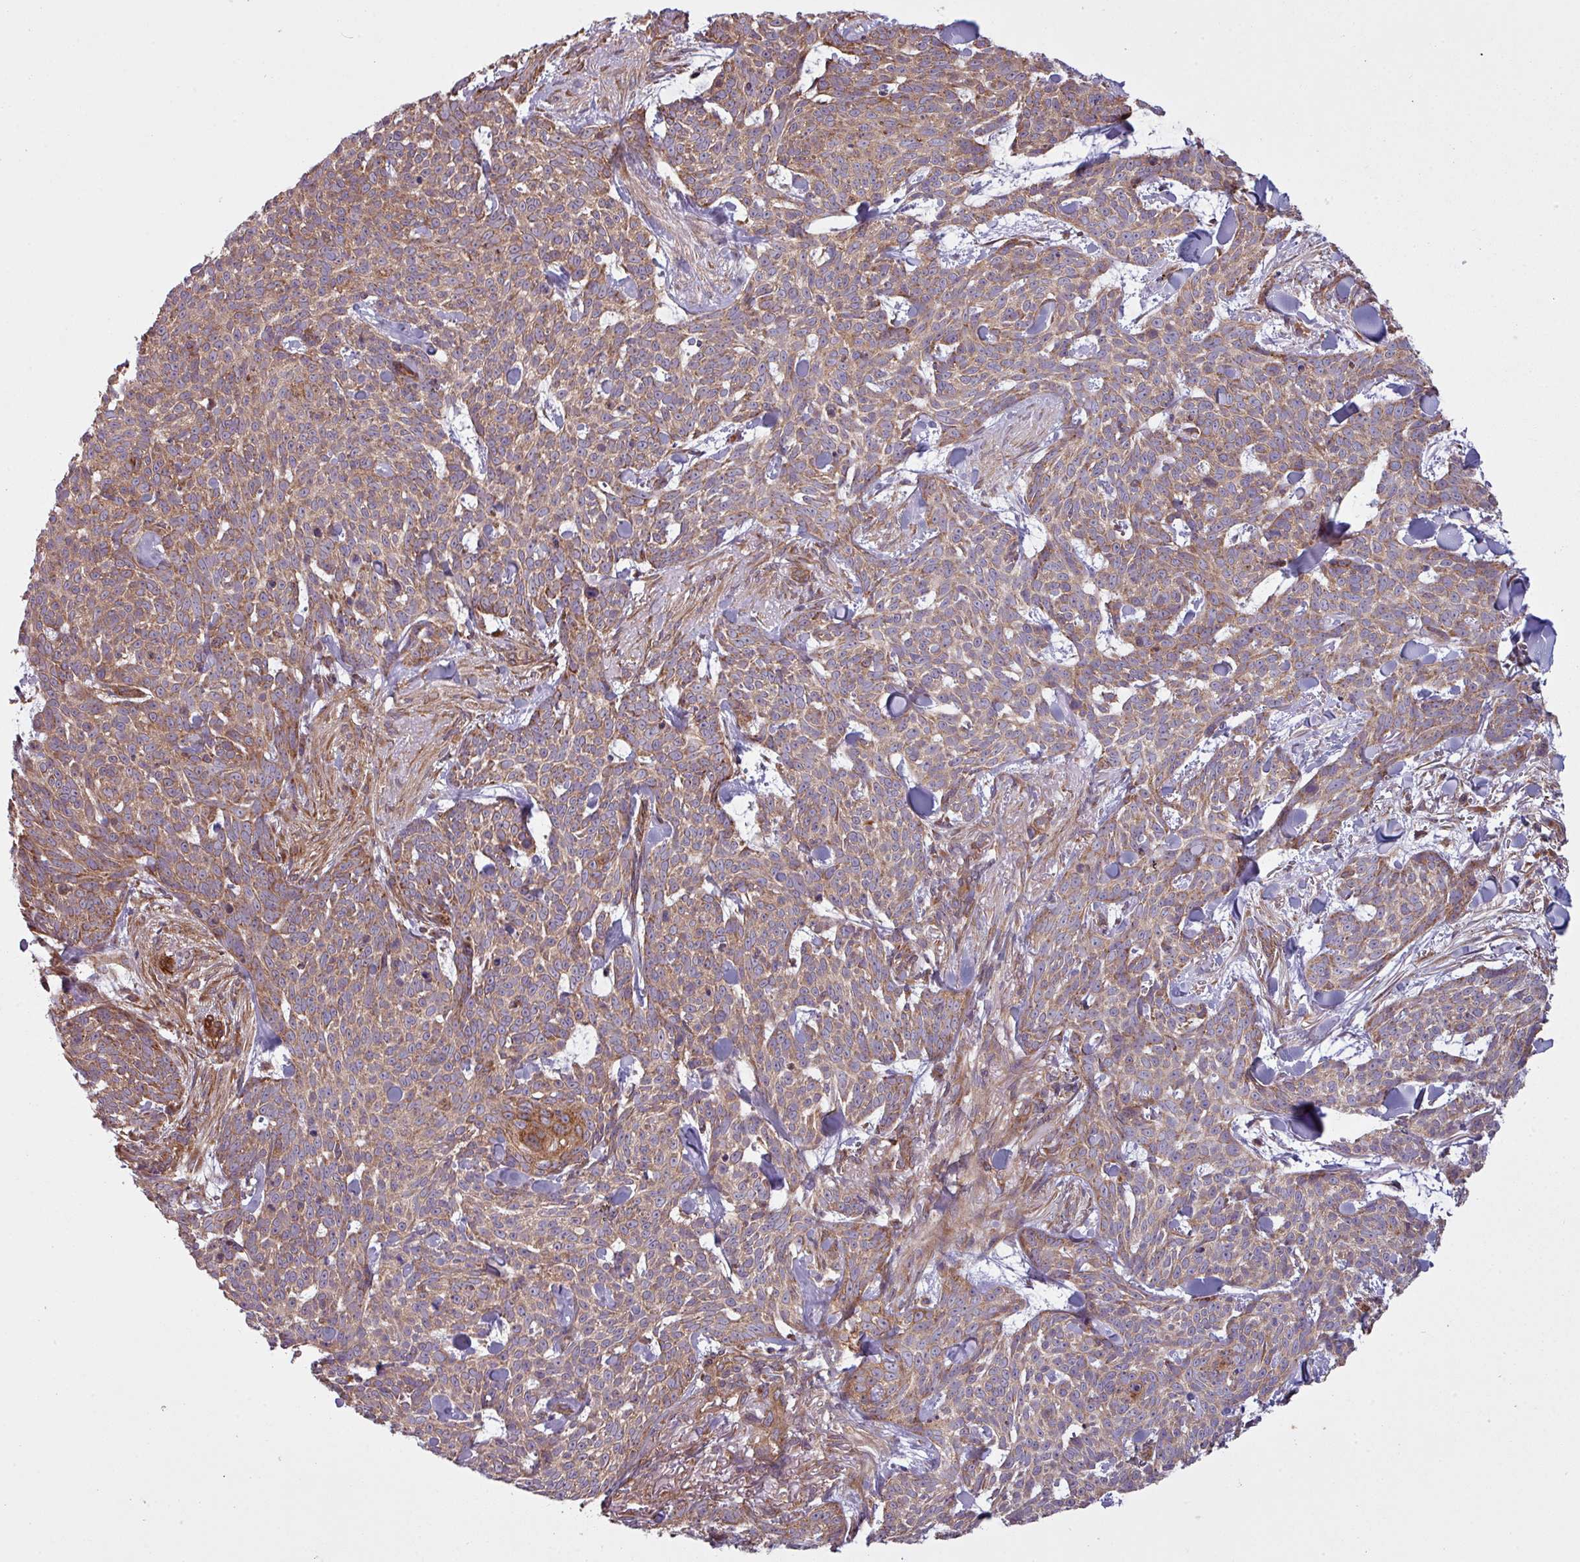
{"staining": {"intensity": "moderate", "quantity": ">75%", "location": "cytoplasmic/membranous"}, "tissue": "skin cancer", "cell_type": "Tumor cells", "image_type": "cancer", "snomed": [{"axis": "morphology", "description": "Basal cell carcinoma"}, {"axis": "topography", "description": "Skin"}], "caption": "An IHC photomicrograph of neoplastic tissue is shown. Protein staining in brown shows moderate cytoplasmic/membranous positivity in skin cancer (basal cell carcinoma) within tumor cells.", "gene": "SNRNP25", "patient": {"sex": "female", "age": 93}}